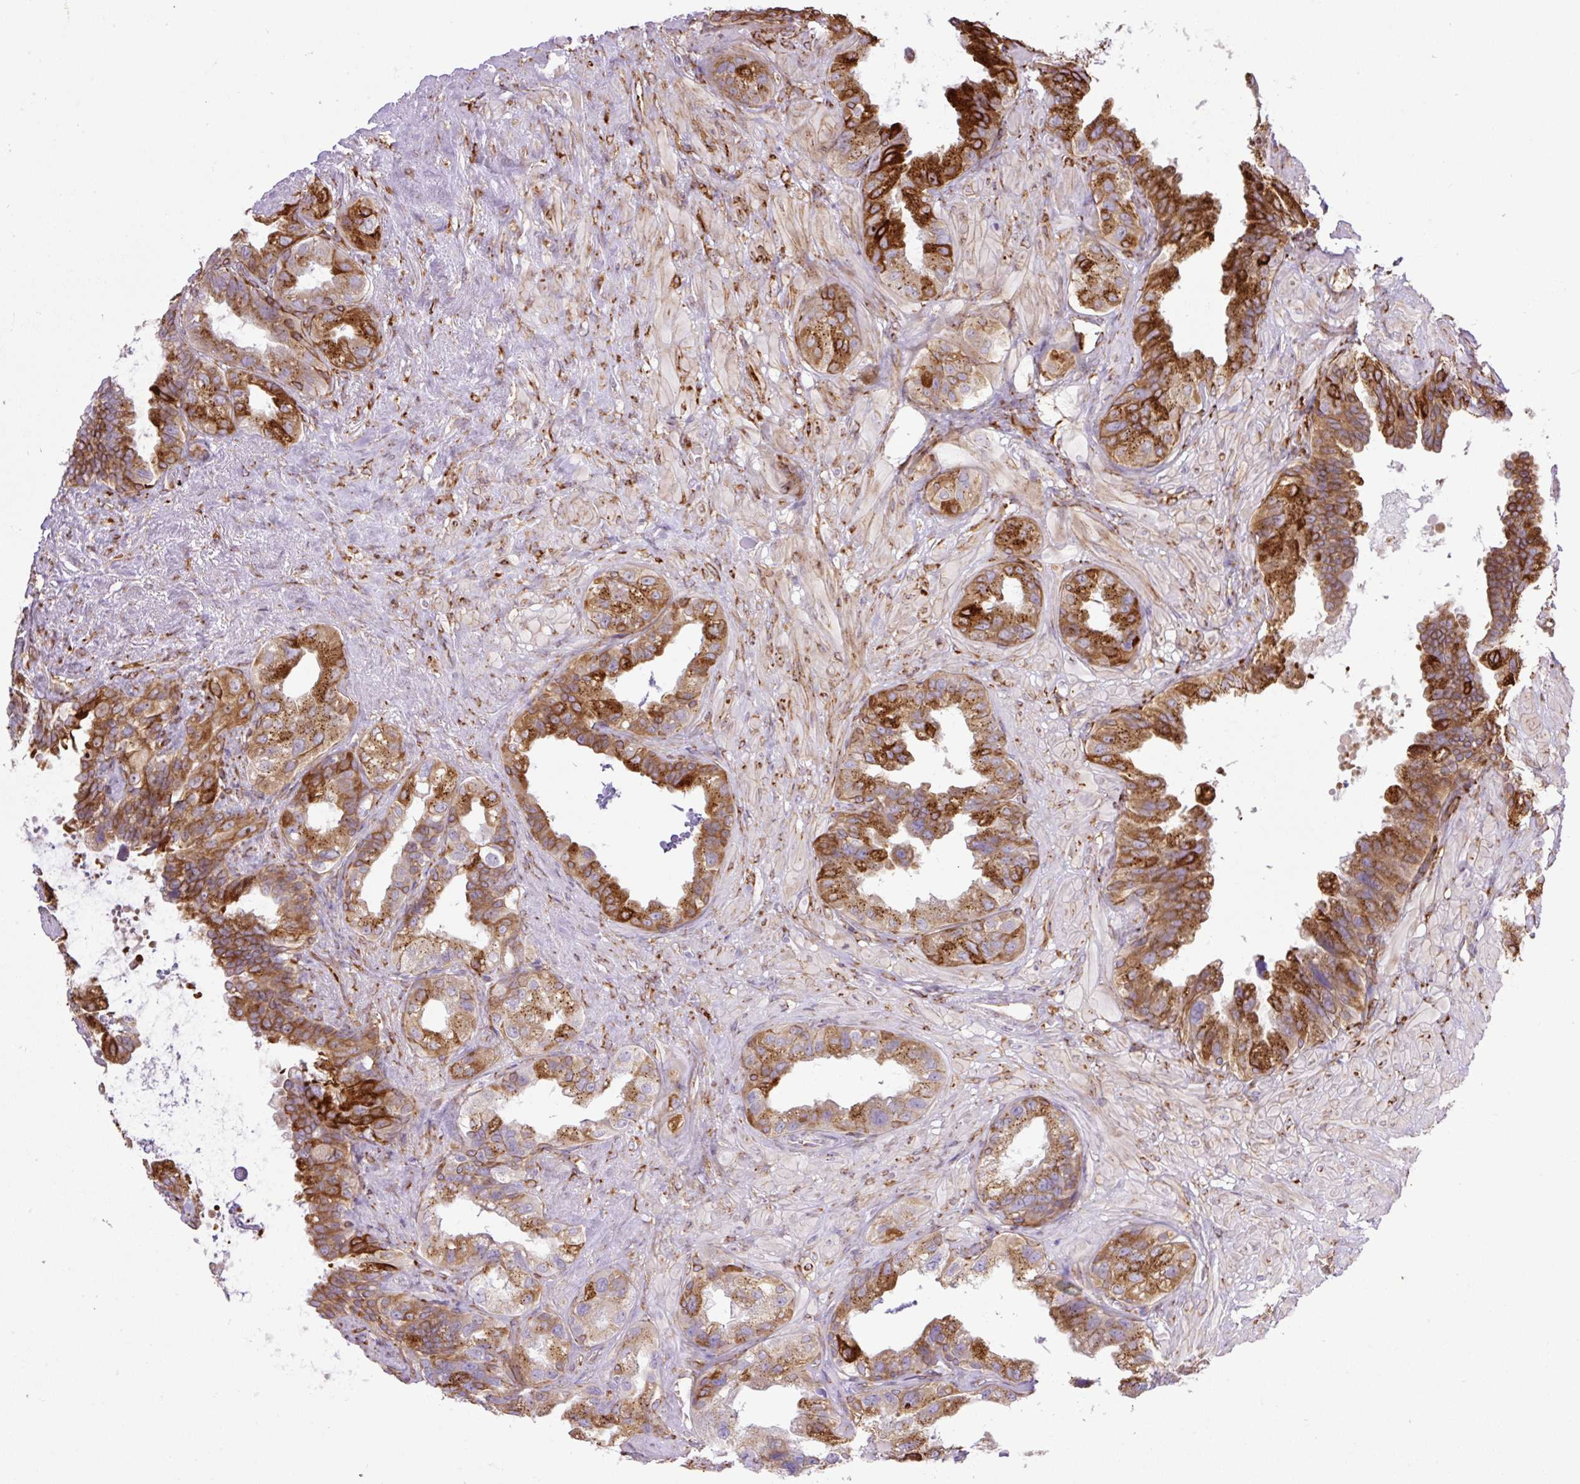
{"staining": {"intensity": "strong", "quantity": "25%-75%", "location": "cytoplasmic/membranous"}, "tissue": "seminal vesicle", "cell_type": "Glandular cells", "image_type": "normal", "snomed": [{"axis": "morphology", "description": "Normal tissue, NOS"}, {"axis": "topography", "description": "Seminal veicle"}, {"axis": "topography", "description": "Peripheral nerve tissue"}], "caption": "Brown immunohistochemical staining in unremarkable human seminal vesicle exhibits strong cytoplasmic/membranous expression in approximately 25%-75% of glandular cells.", "gene": "RAB30", "patient": {"sex": "male", "age": 76}}